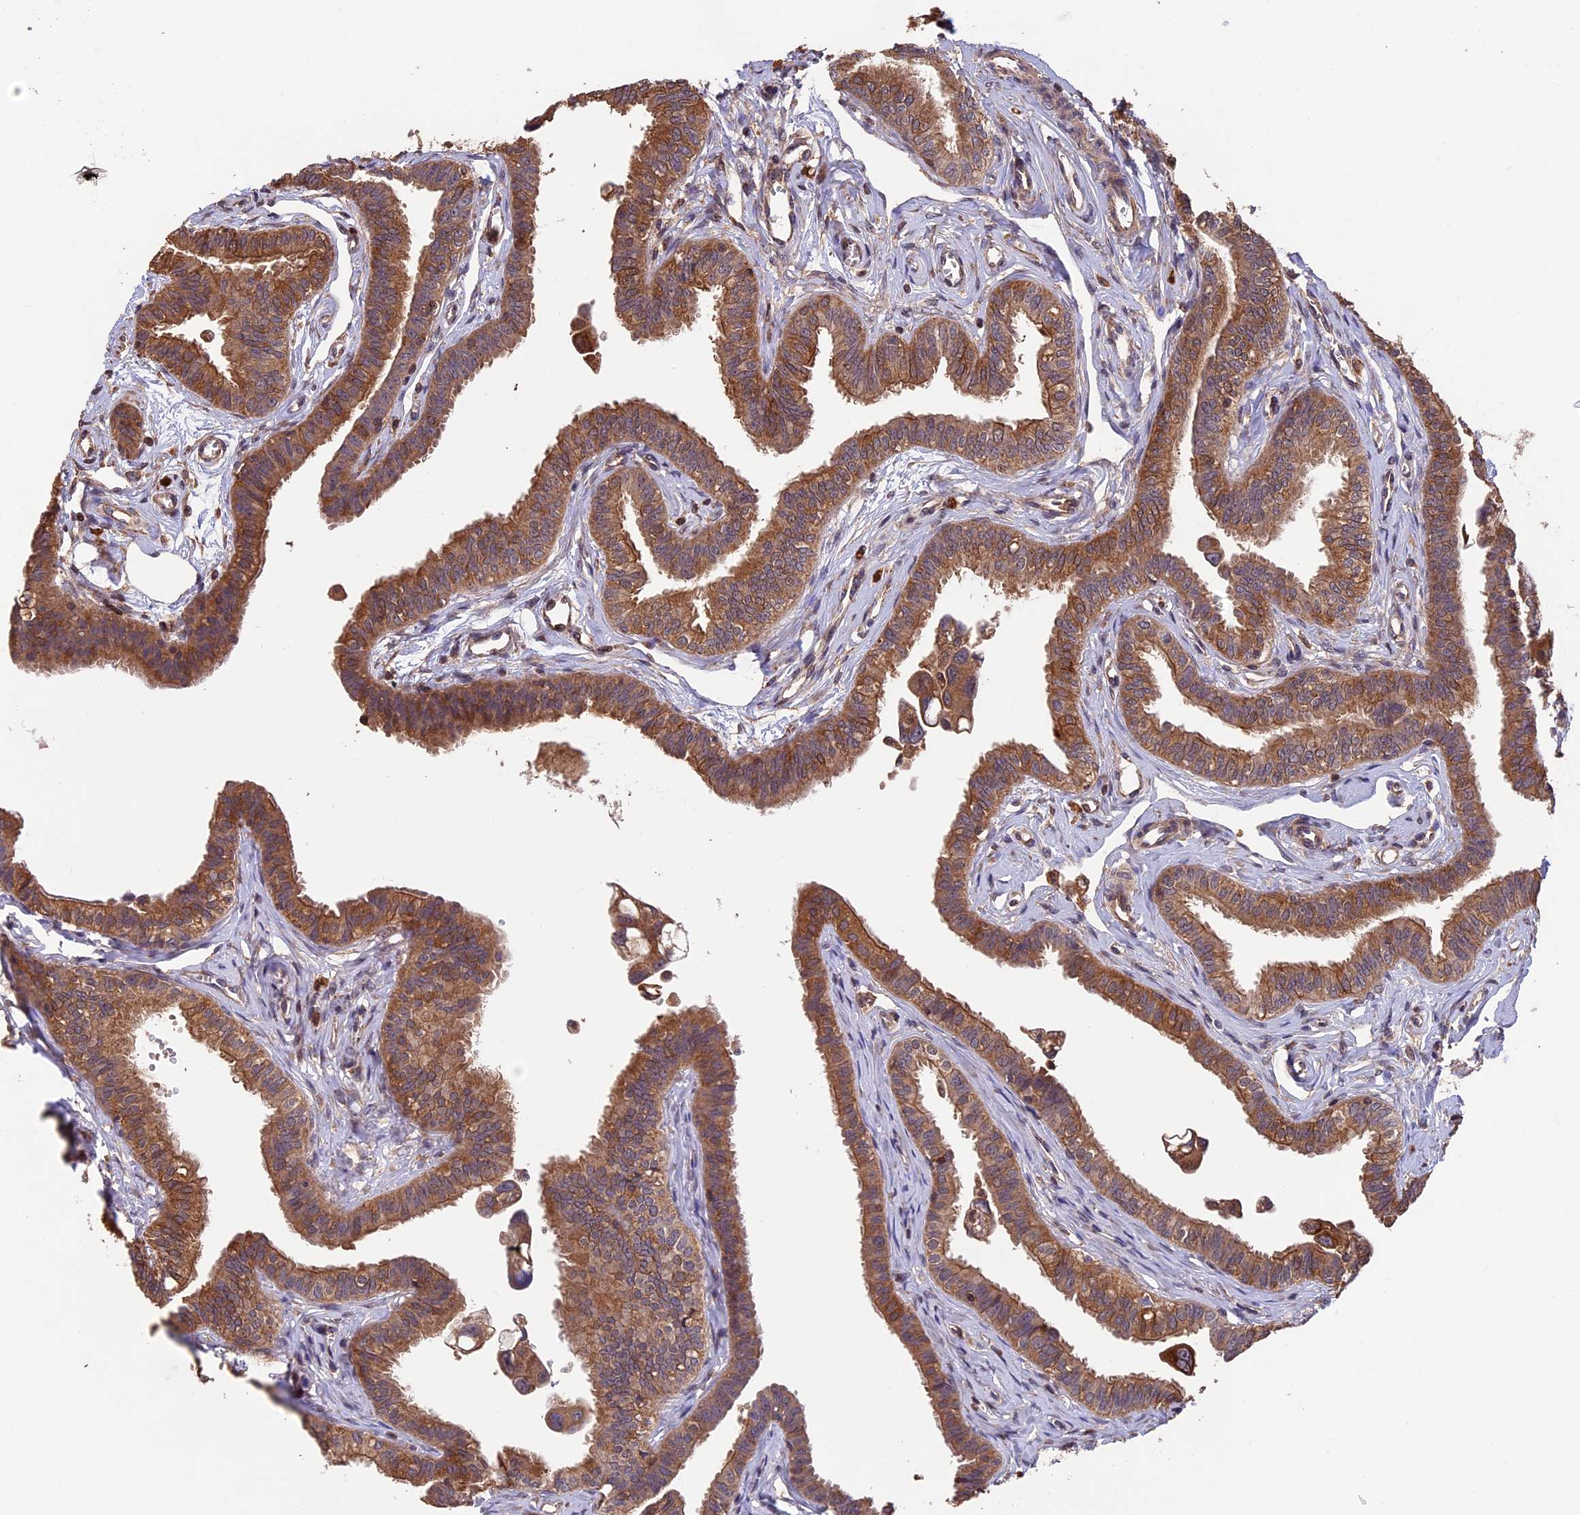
{"staining": {"intensity": "strong", "quantity": ">75%", "location": "cytoplasmic/membranous"}, "tissue": "fallopian tube", "cell_type": "Glandular cells", "image_type": "normal", "snomed": [{"axis": "morphology", "description": "Normal tissue, NOS"}, {"axis": "morphology", "description": "Carcinoma, NOS"}, {"axis": "topography", "description": "Fallopian tube"}, {"axis": "topography", "description": "Ovary"}], "caption": "Fallopian tube stained with DAB (3,3'-diaminobenzidine) immunohistochemistry (IHC) displays high levels of strong cytoplasmic/membranous expression in about >75% of glandular cells. The staining was performed using DAB, with brown indicating positive protein expression. Nuclei are stained blue with hematoxylin.", "gene": "PKD2L2", "patient": {"sex": "female", "age": 59}}